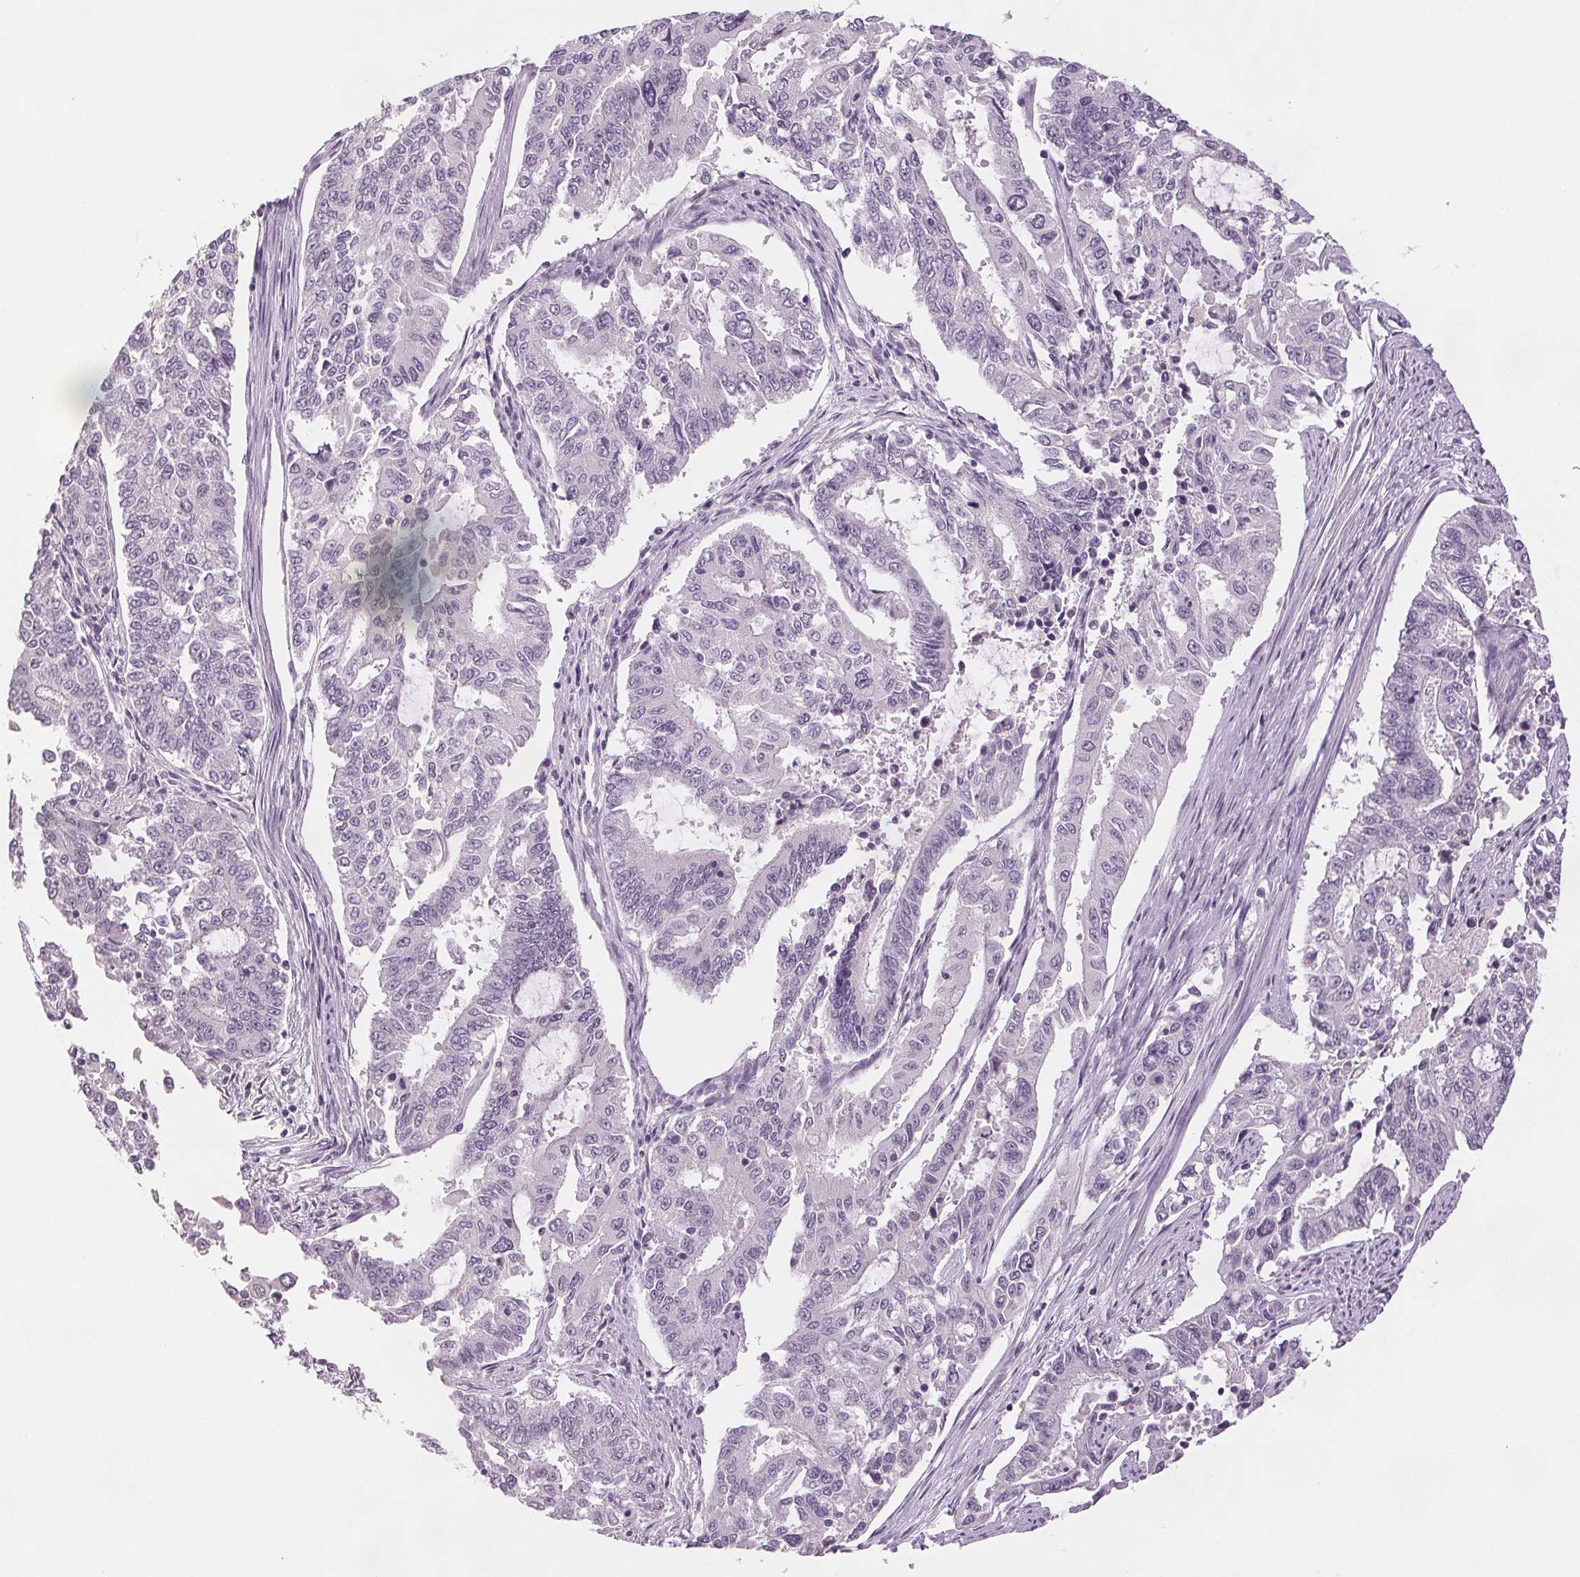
{"staining": {"intensity": "negative", "quantity": "none", "location": "none"}, "tissue": "endometrial cancer", "cell_type": "Tumor cells", "image_type": "cancer", "snomed": [{"axis": "morphology", "description": "Adenocarcinoma, NOS"}, {"axis": "topography", "description": "Uterus"}], "caption": "Endometrial cancer was stained to show a protein in brown. There is no significant staining in tumor cells.", "gene": "SCGN", "patient": {"sex": "female", "age": 59}}